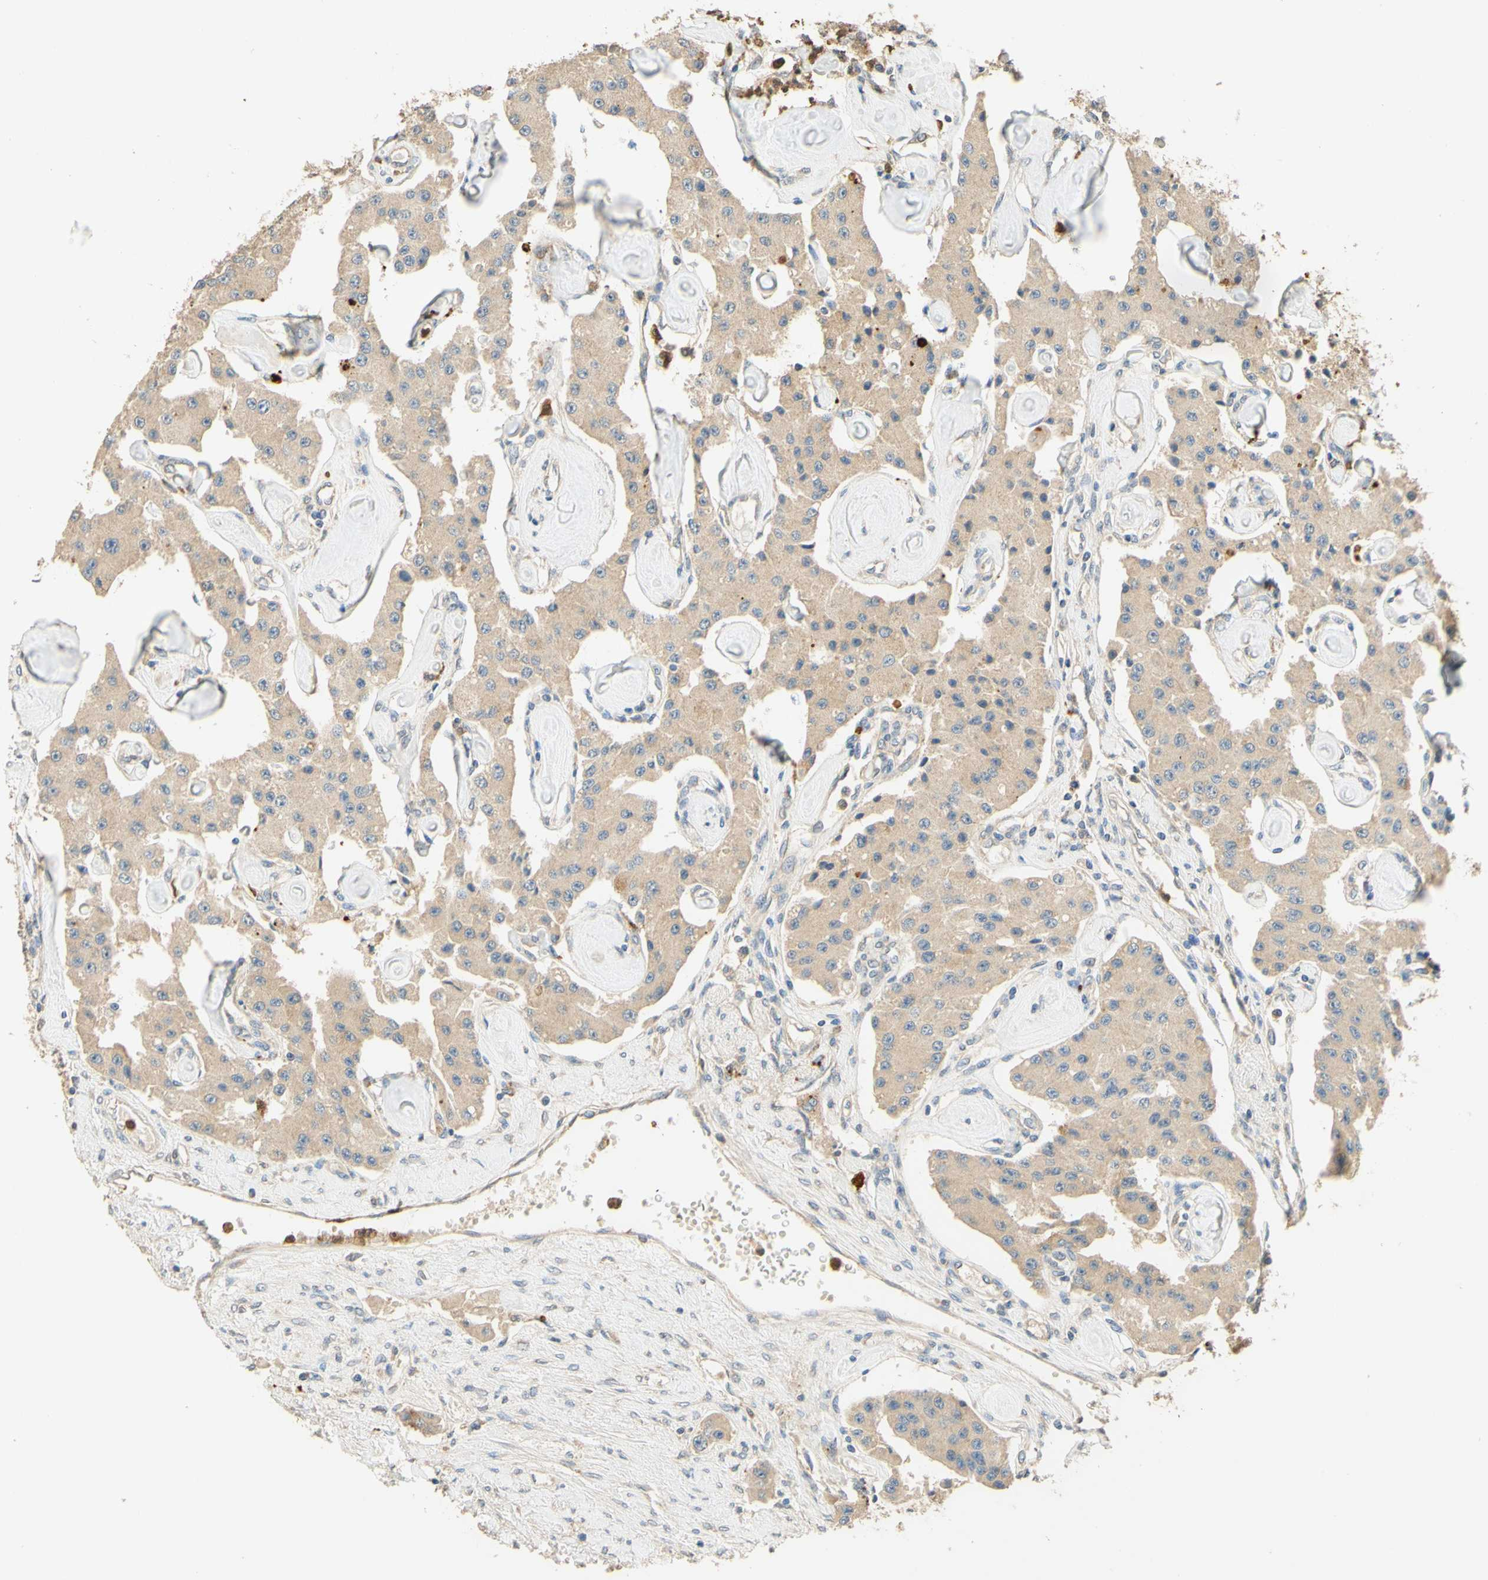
{"staining": {"intensity": "weak", "quantity": ">75%", "location": "cytoplasmic/membranous"}, "tissue": "carcinoid", "cell_type": "Tumor cells", "image_type": "cancer", "snomed": [{"axis": "morphology", "description": "Carcinoid, malignant, NOS"}, {"axis": "topography", "description": "Pancreas"}], "caption": "A low amount of weak cytoplasmic/membranous expression is appreciated in approximately >75% of tumor cells in carcinoid tissue.", "gene": "ENTREP2", "patient": {"sex": "male", "age": 41}}